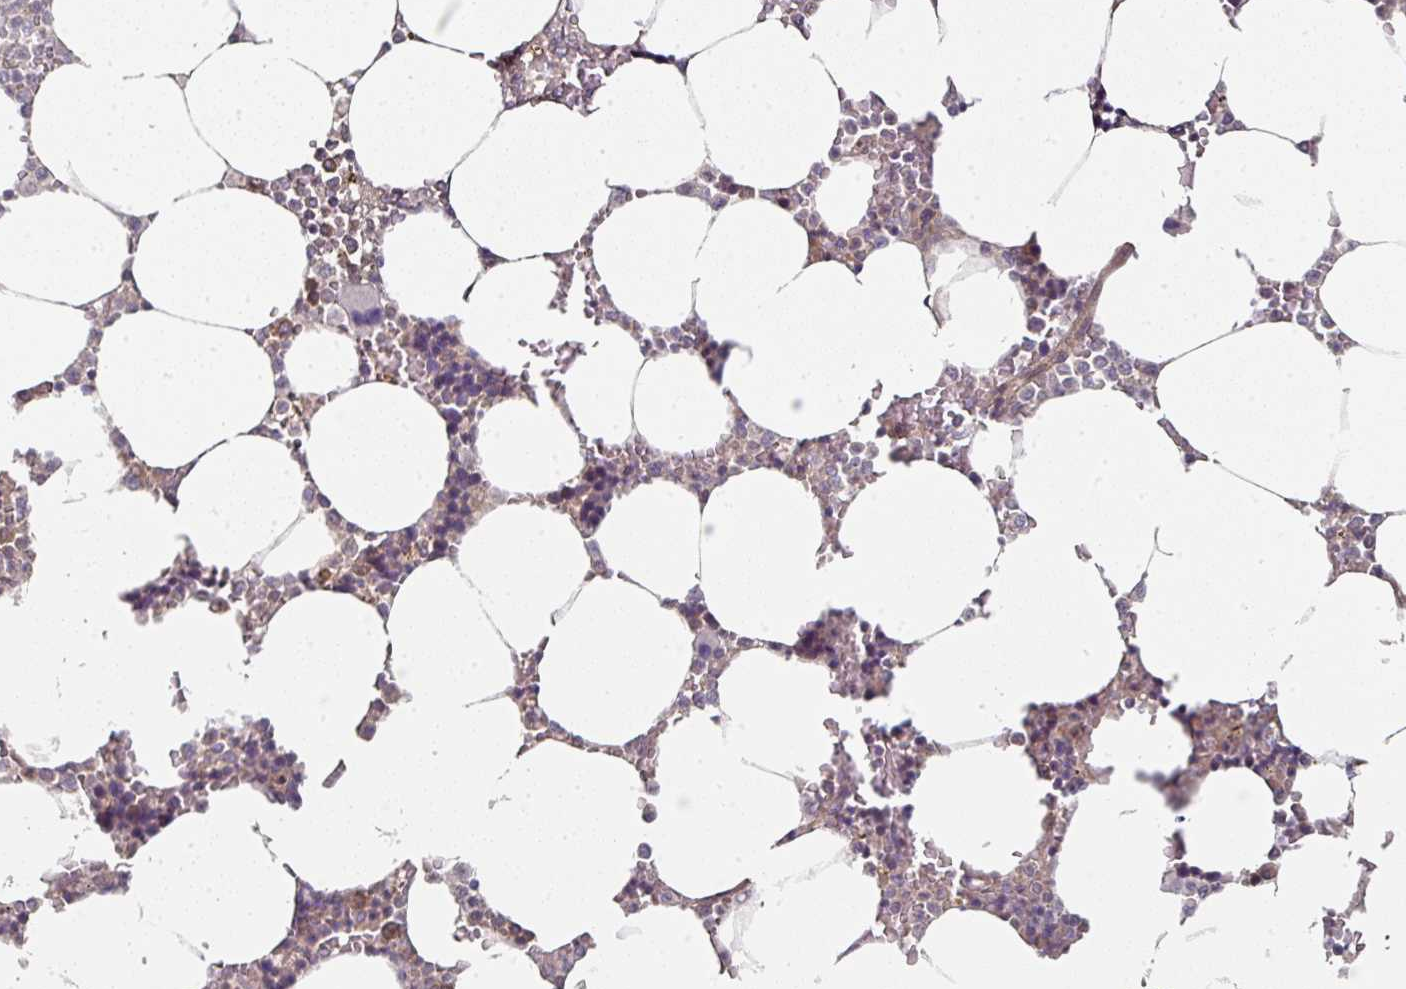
{"staining": {"intensity": "moderate", "quantity": "<25%", "location": "cytoplasmic/membranous,nuclear"}, "tissue": "bone marrow", "cell_type": "Hematopoietic cells", "image_type": "normal", "snomed": [{"axis": "morphology", "description": "Normal tissue, NOS"}, {"axis": "topography", "description": "Bone marrow"}], "caption": "A micrograph of bone marrow stained for a protein reveals moderate cytoplasmic/membranous,nuclear brown staining in hematopoietic cells. (brown staining indicates protein expression, while blue staining denotes nuclei).", "gene": "MAP2K2", "patient": {"sex": "male", "age": 64}}